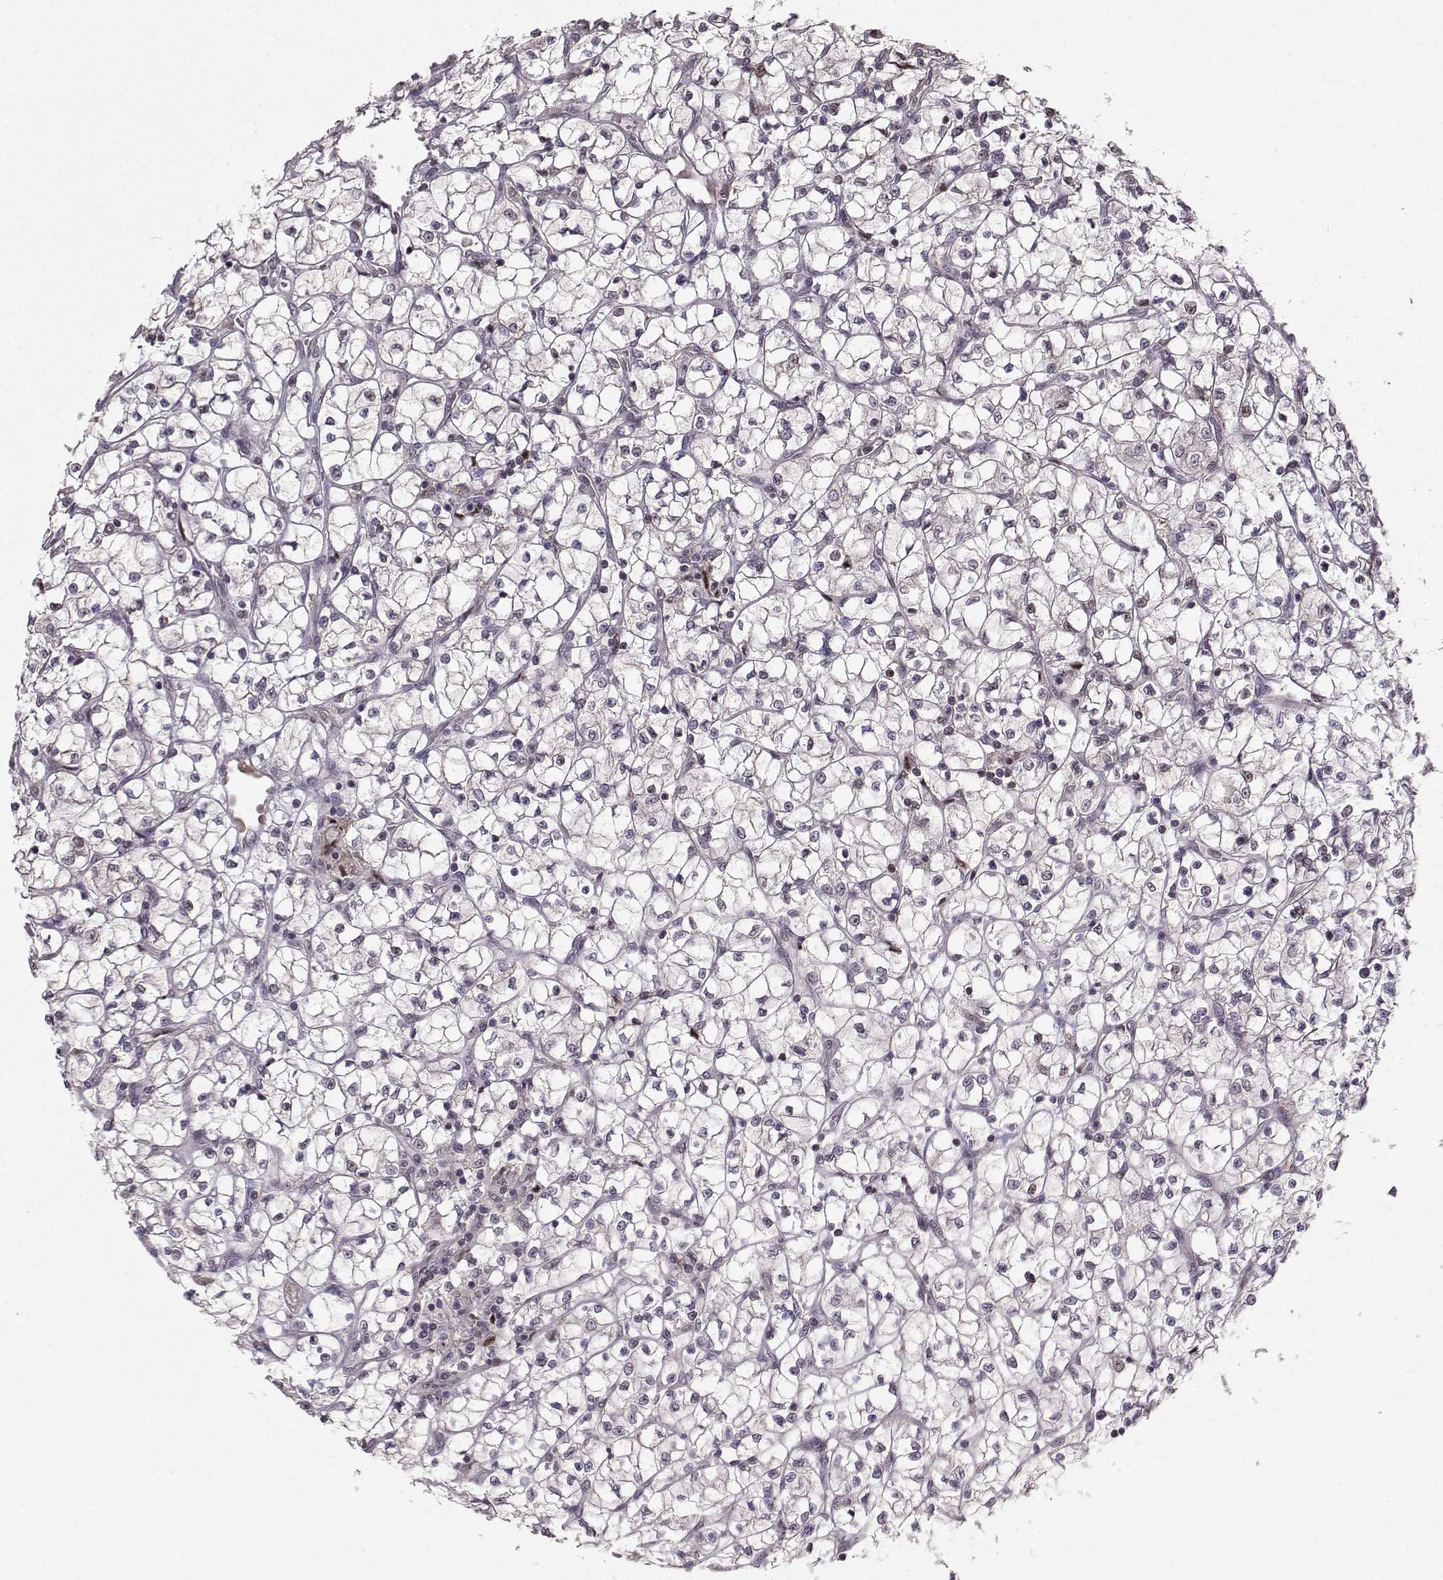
{"staining": {"intensity": "negative", "quantity": "none", "location": "none"}, "tissue": "renal cancer", "cell_type": "Tumor cells", "image_type": "cancer", "snomed": [{"axis": "morphology", "description": "Adenocarcinoma, NOS"}, {"axis": "topography", "description": "Kidney"}], "caption": "IHC image of neoplastic tissue: adenocarcinoma (renal) stained with DAB (3,3'-diaminobenzidine) exhibits no significant protein staining in tumor cells. (DAB (3,3'-diaminobenzidine) IHC, high magnification).", "gene": "PKP2", "patient": {"sex": "female", "age": 64}}